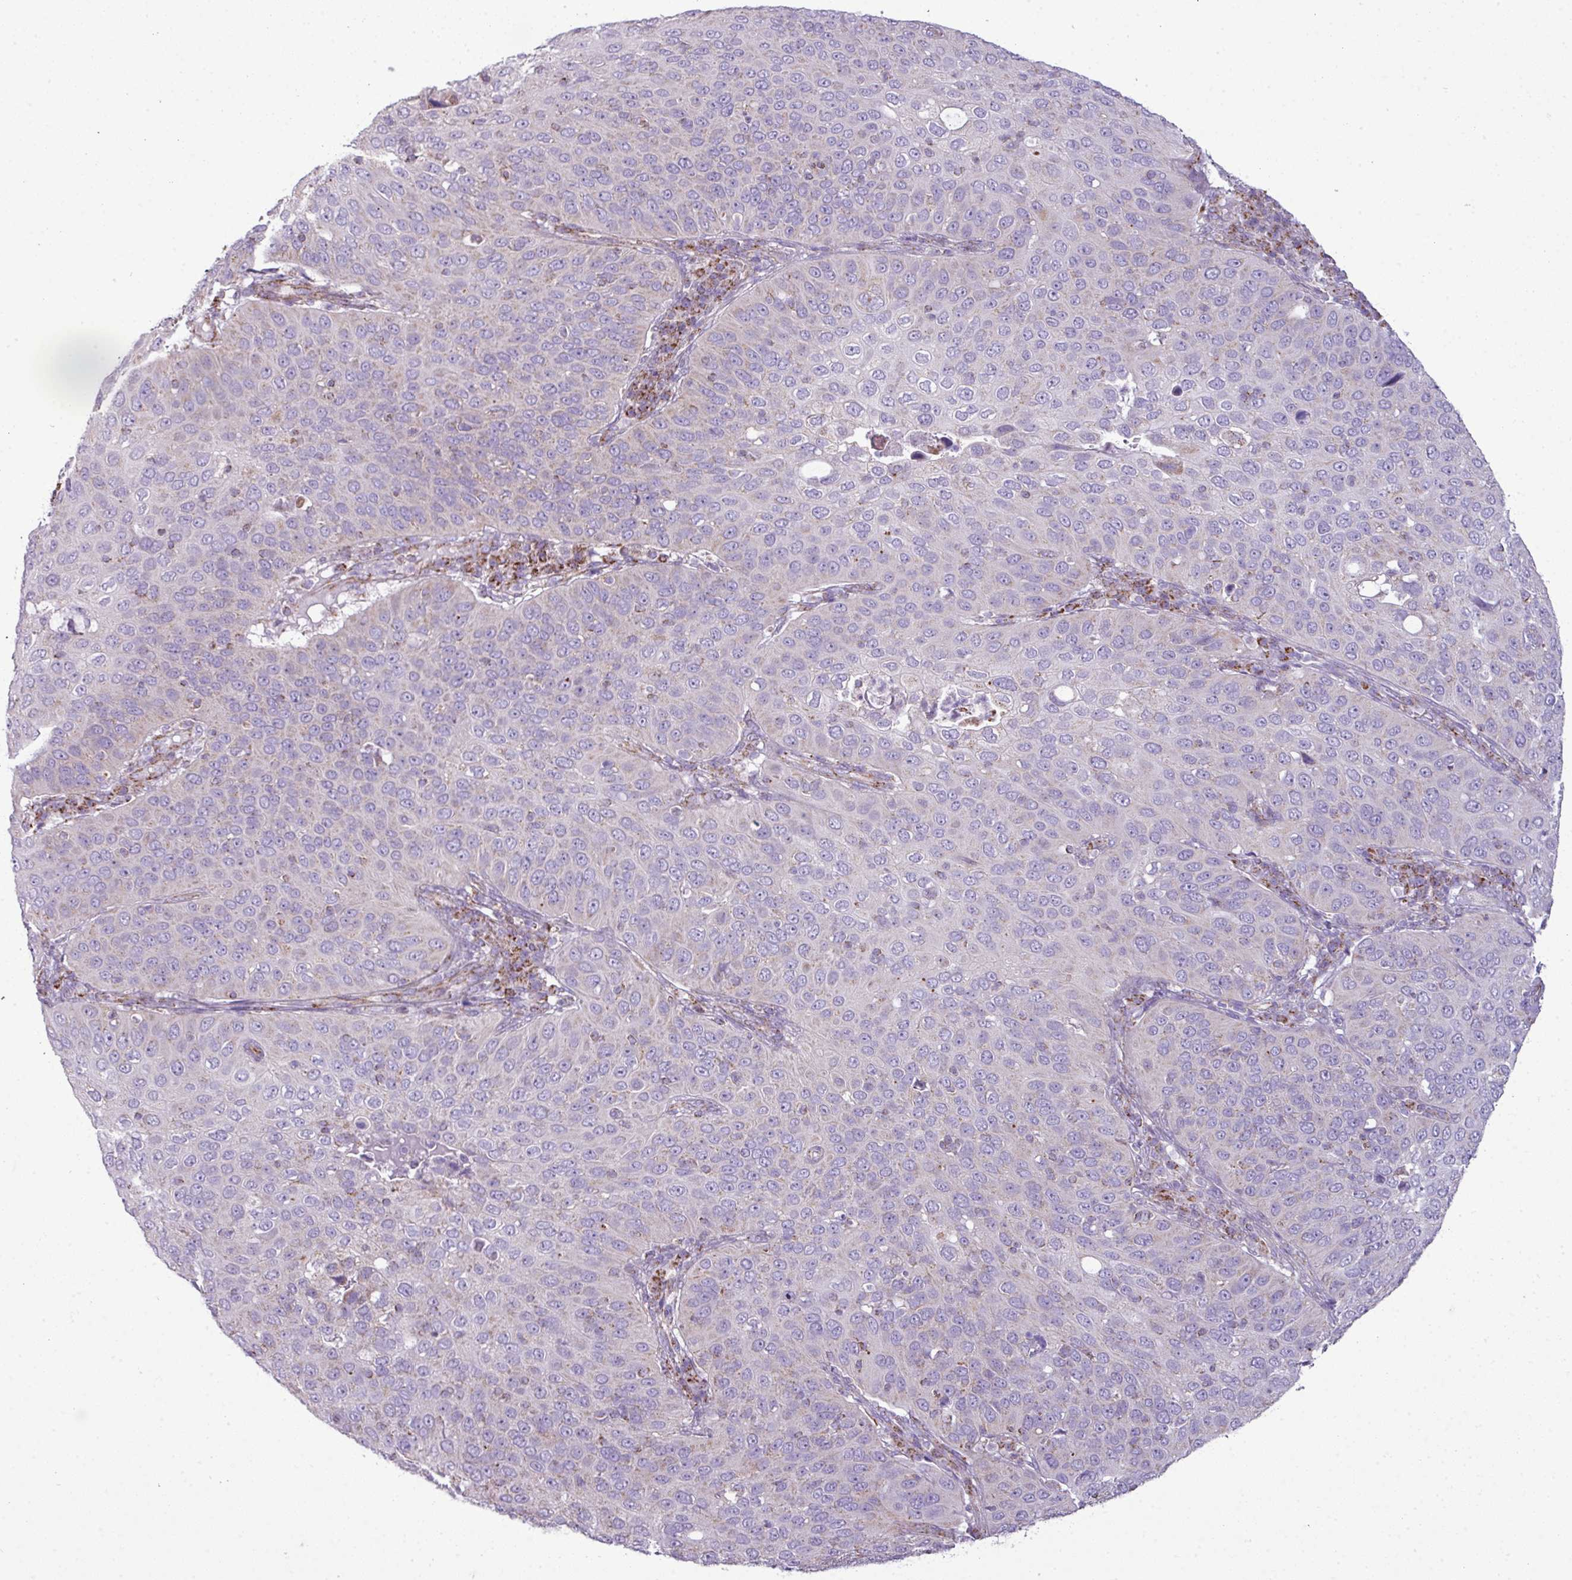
{"staining": {"intensity": "negative", "quantity": "none", "location": "none"}, "tissue": "cervical cancer", "cell_type": "Tumor cells", "image_type": "cancer", "snomed": [{"axis": "morphology", "description": "Squamous cell carcinoma, NOS"}, {"axis": "topography", "description": "Cervix"}], "caption": "The micrograph demonstrates no staining of tumor cells in cervical cancer (squamous cell carcinoma). (DAB (3,3'-diaminobenzidine) immunohistochemistry (IHC) visualized using brightfield microscopy, high magnification).", "gene": "ZNF81", "patient": {"sex": "female", "age": 36}}